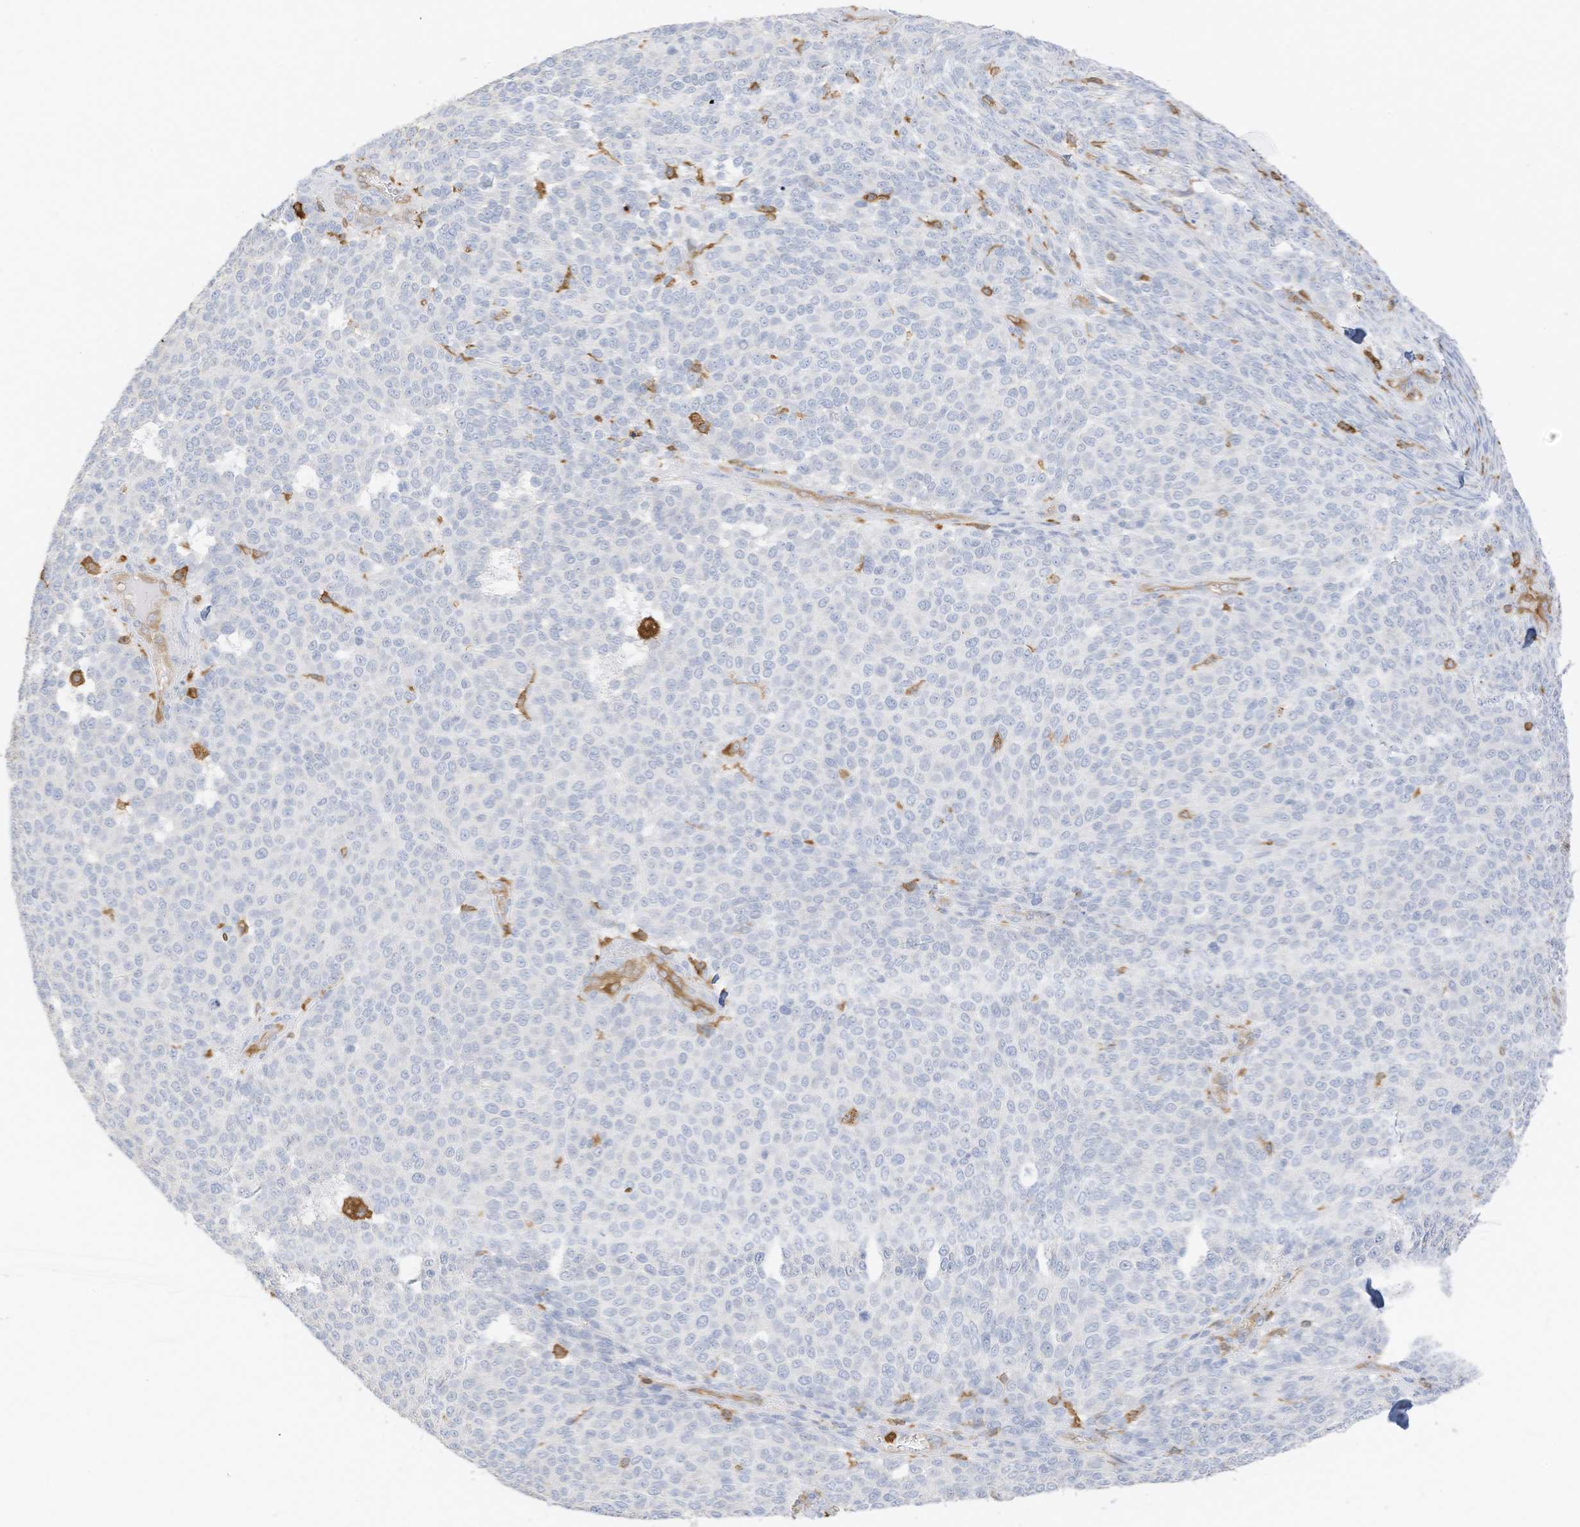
{"staining": {"intensity": "negative", "quantity": "none", "location": "none"}, "tissue": "melanoma", "cell_type": "Tumor cells", "image_type": "cancer", "snomed": [{"axis": "morphology", "description": "Malignant melanoma, NOS"}, {"axis": "topography", "description": "Skin"}], "caption": "This is an immunohistochemistry image of human melanoma. There is no positivity in tumor cells.", "gene": "ARHGAP25", "patient": {"sex": "male", "age": 73}}